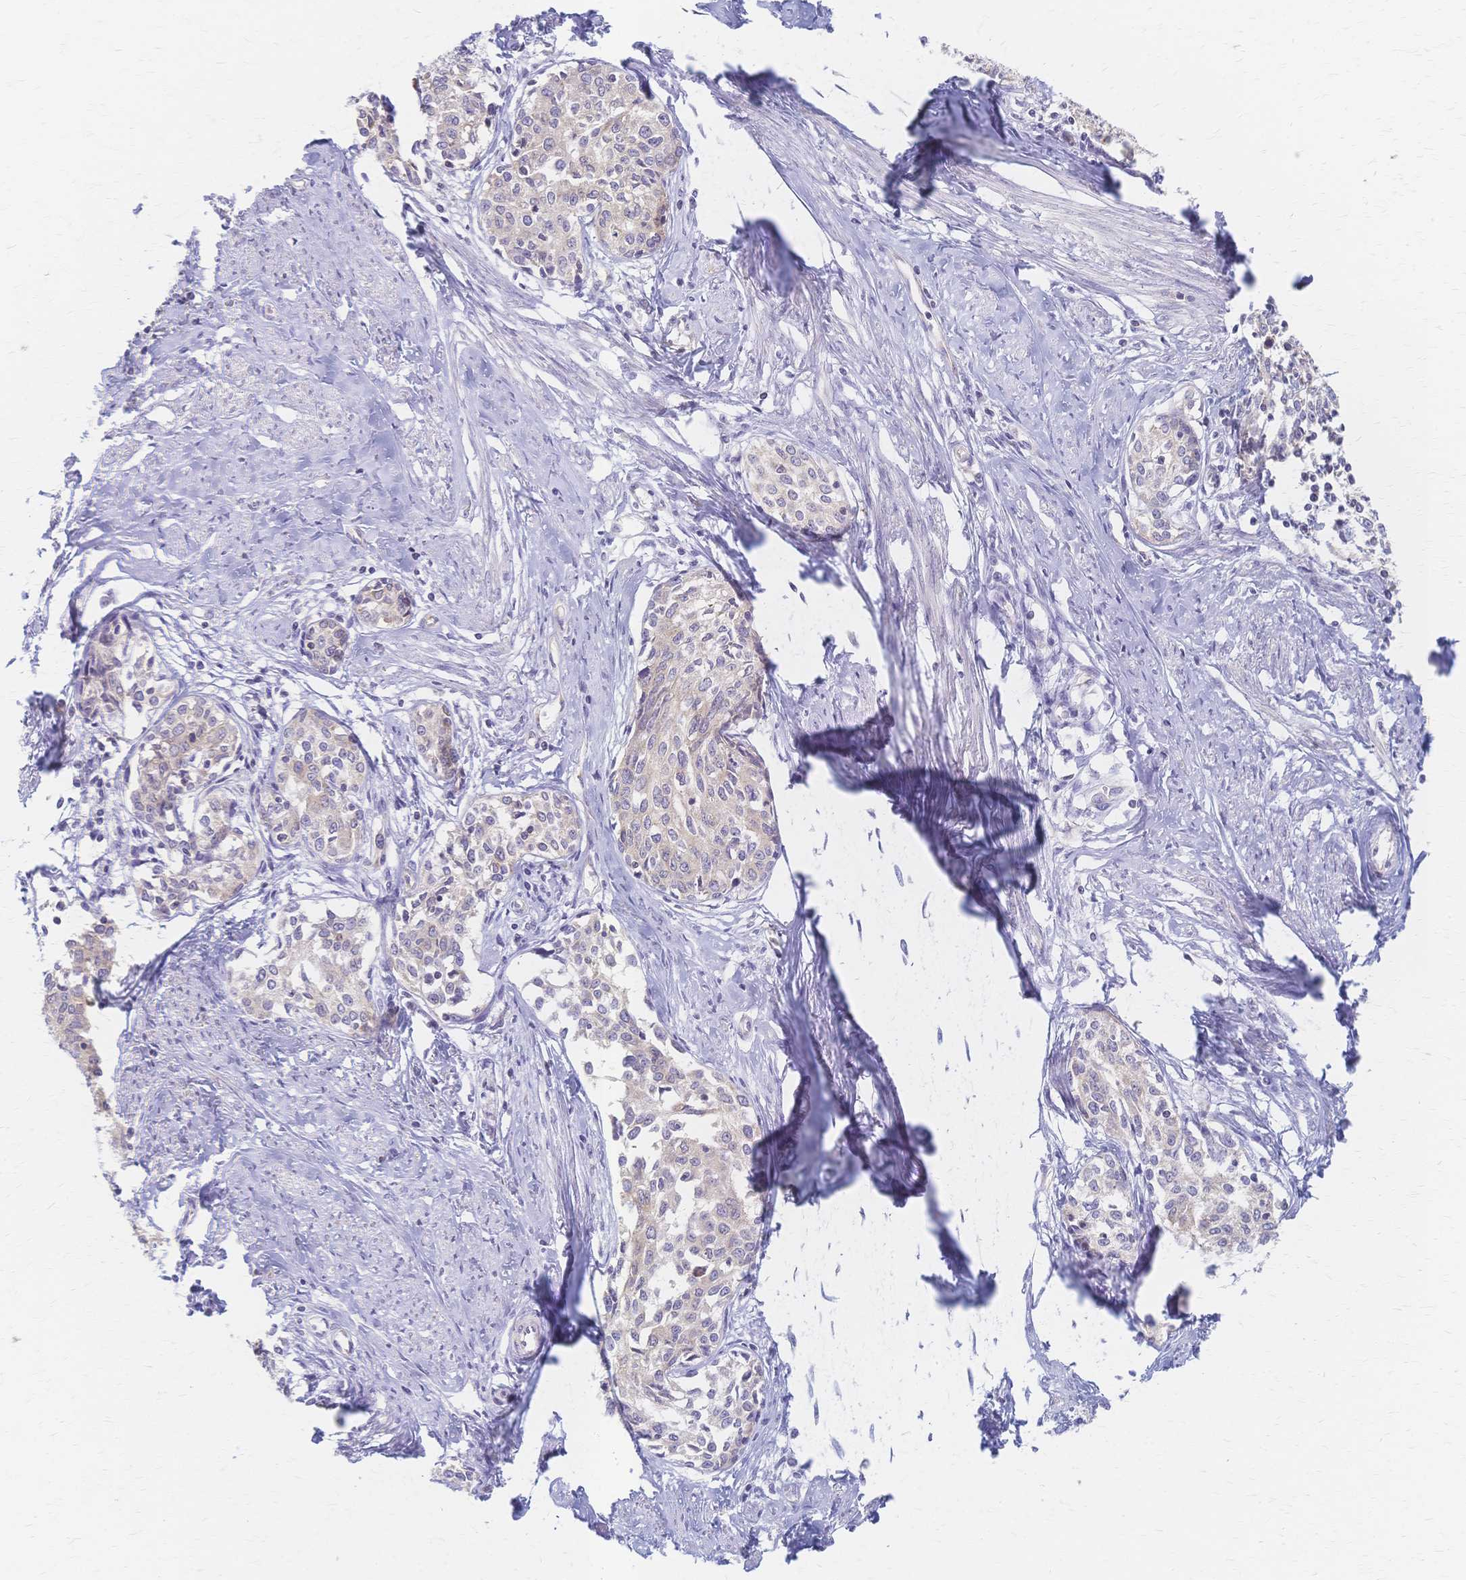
{"staining": {"intensity": "weak", "quantity": "<25%", "location": "cytoplasmic/membranous"}, "tissue": "cervical cancer", "cell_type": "Tumor cells", "image_type": "cancer", "snomed": [{"axis": "morphology", "description": "Squamous cell carcinoma, NOS"}, {"axis": "morphology", "description": "Adenocarcinoma, NOS"}, {"axis": "topography", "description": "Cervix"}], "caption": "This is an immunohistochemistry (IHC) micrograph of adenocarcinoma (cervical). There is no expression in tumor cells.", "gene": "CYB5A", "patient": {"sex": "female", "age": 52}}